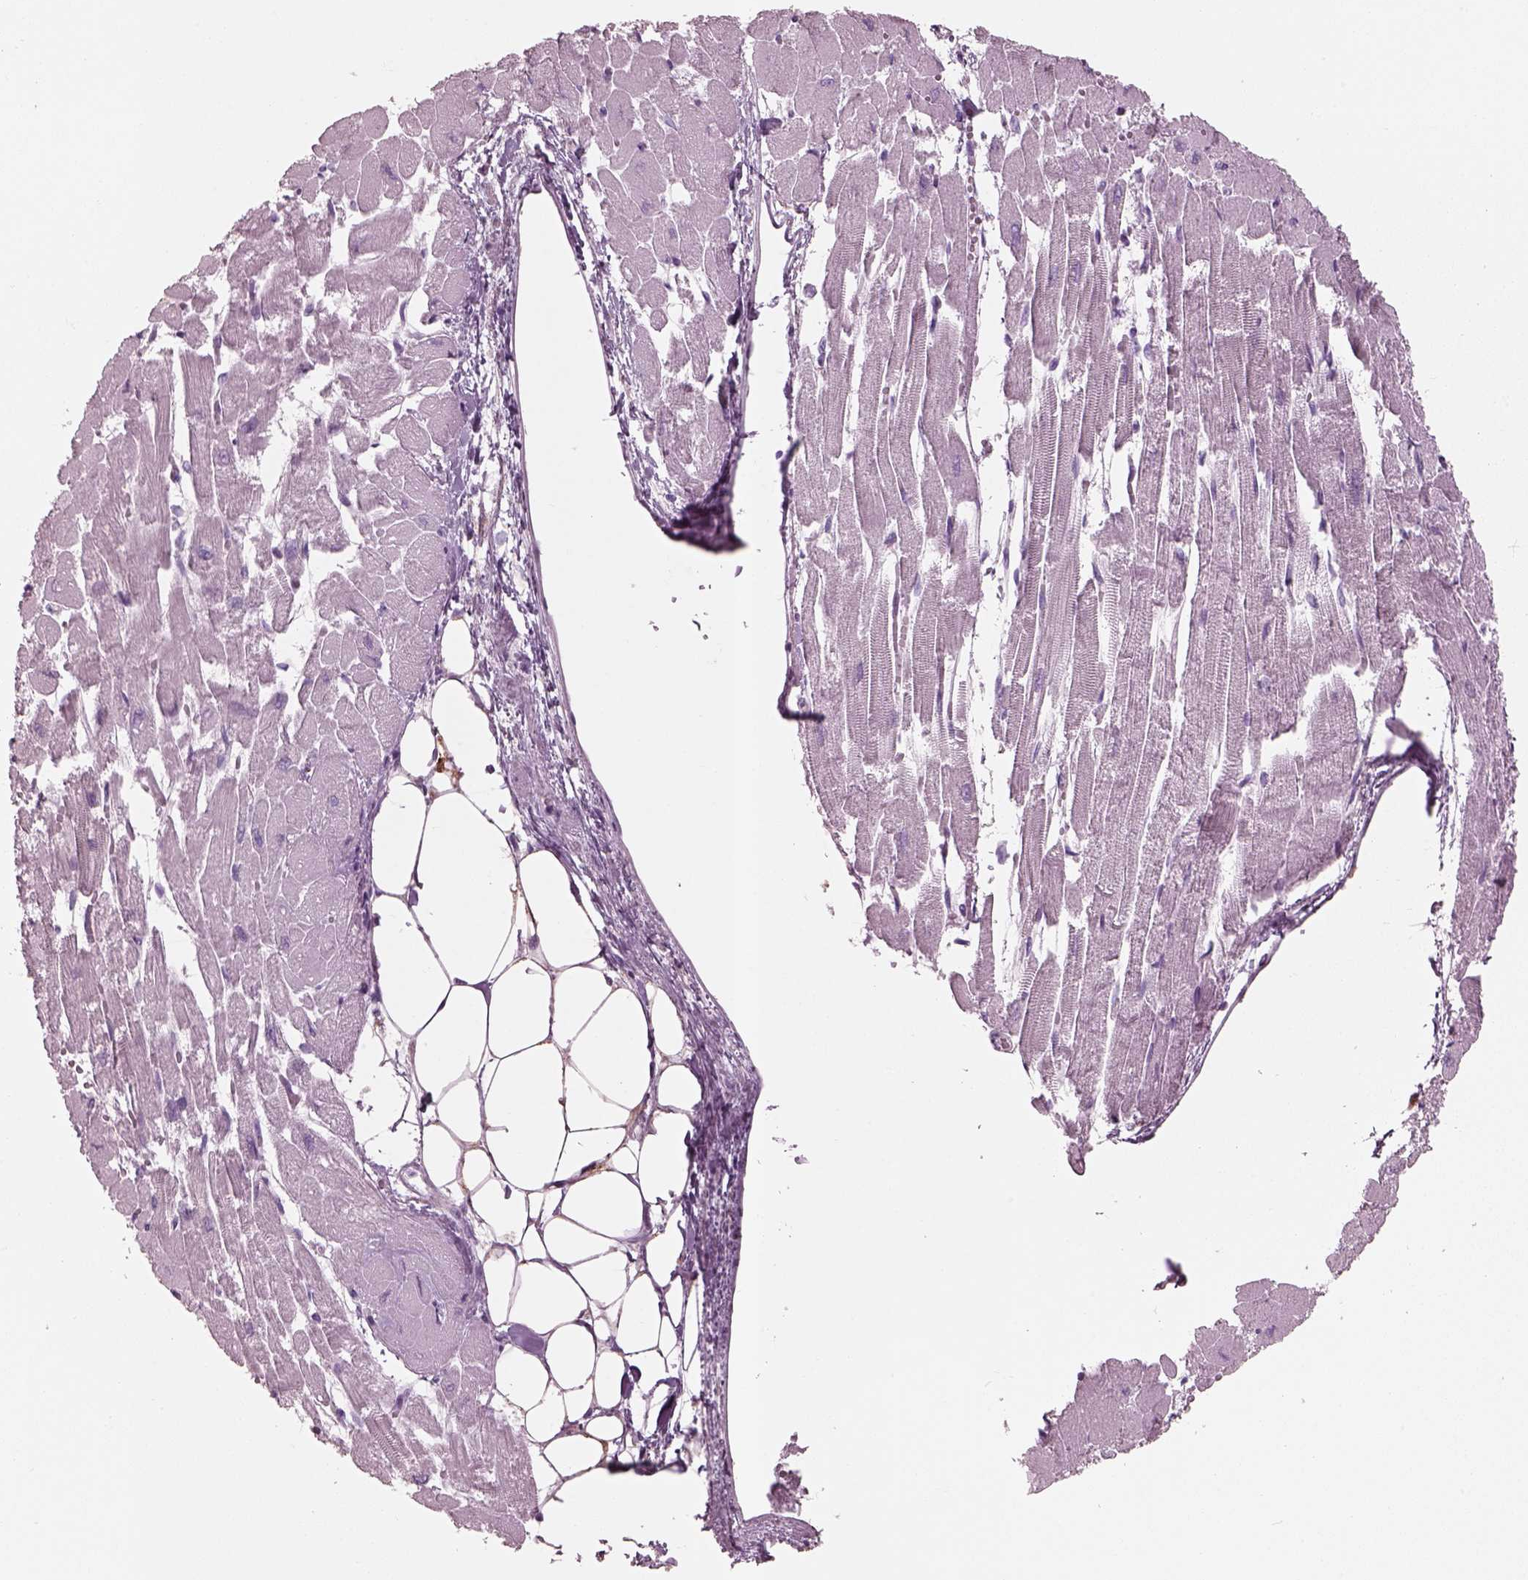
{"staining": {"intensity": "negative", "quantity": "none", "location": "none"}, "tissue": "heart muscle", "cell_type": "Cardiomyocytes", "image_type": "normal", "snomed": [{"axis": "morphology", "description": "Normal tissue, NOS"}, {"axis": "topography", "description": "Heart"}], "caption": "Immunohistochemistry (IHC) photomicrograph of normal heart muscle: human heart muscle stained with DAB exhibits no significant protein positivity in cardiomyocytes.", "gene": "SLC27A2", "patient": {"sex": "female", "age": 52}}